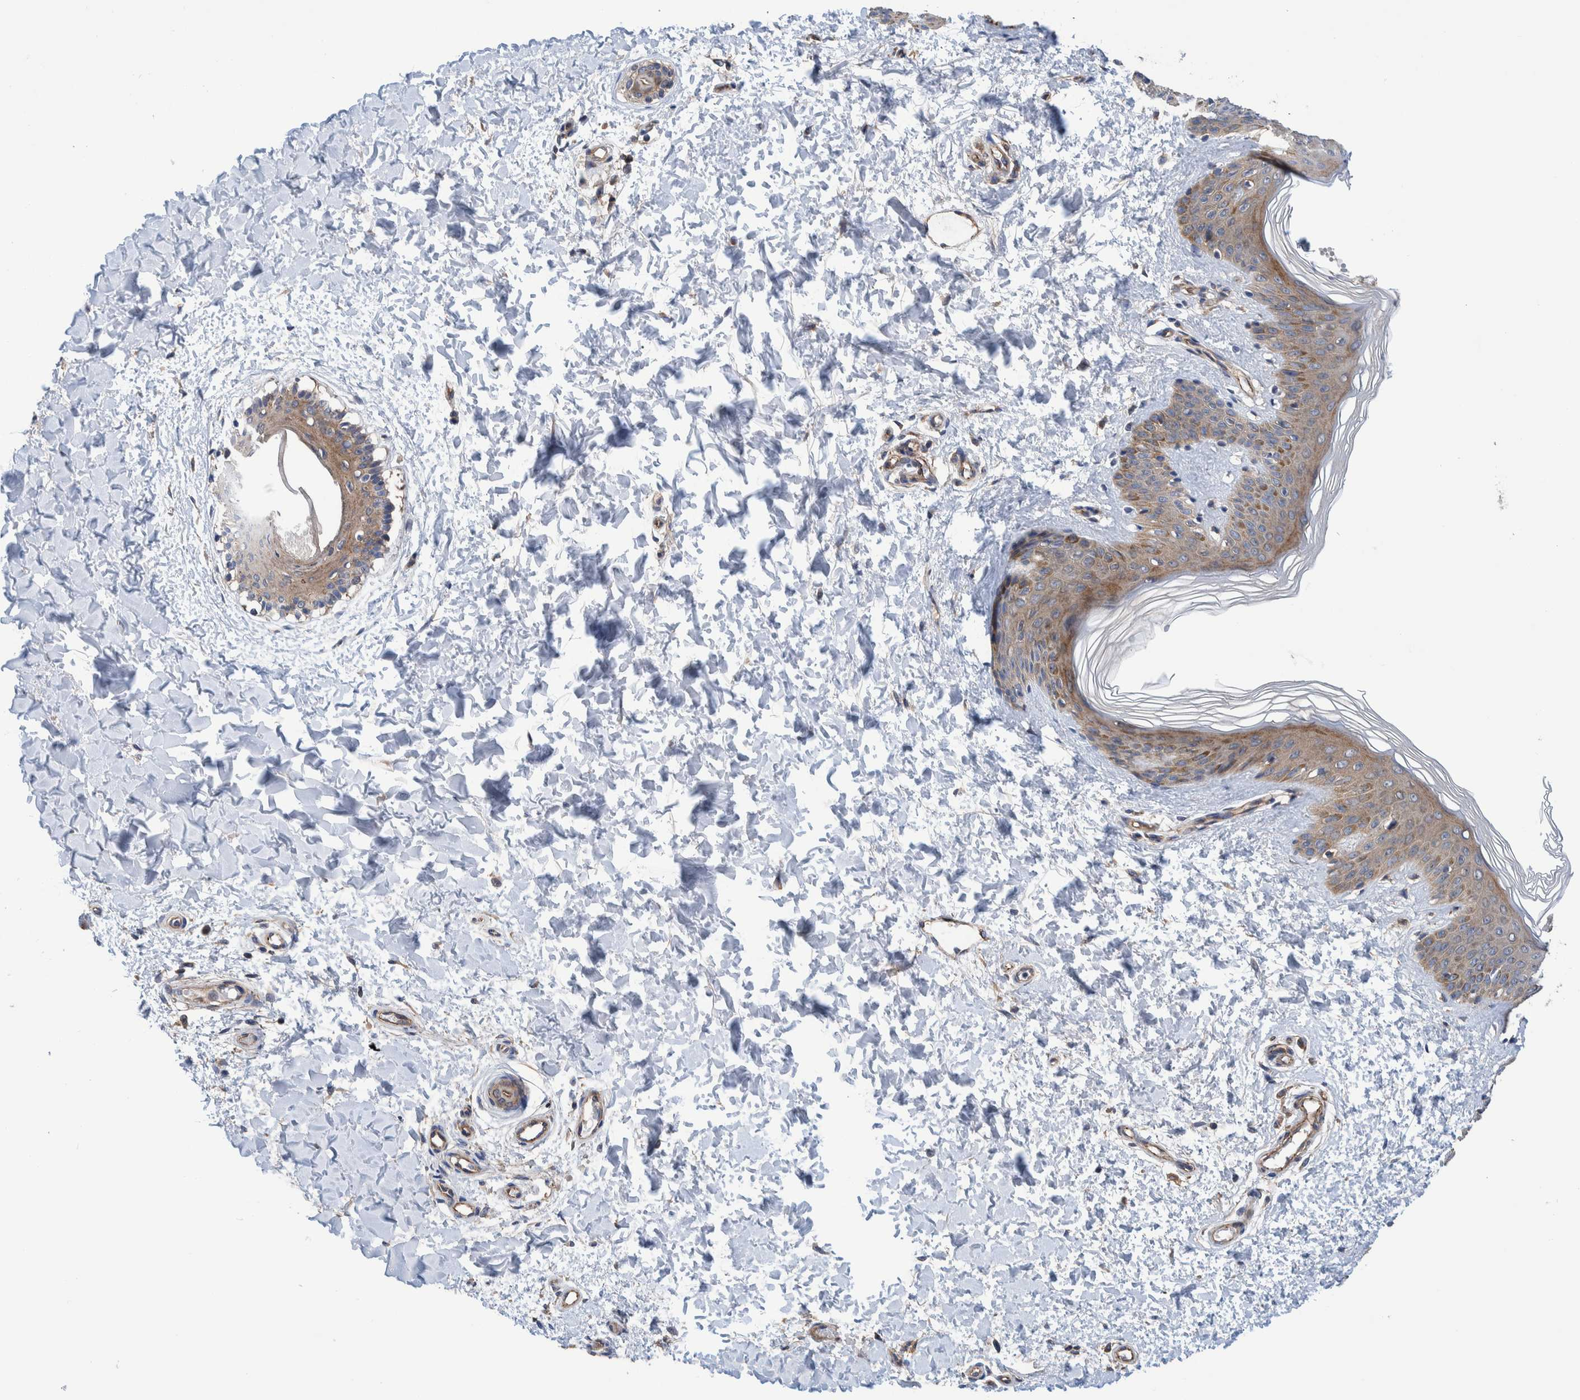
{"staining": {"intensity": "weak", "quantity": ">75%", "location": "cytoplasmic/membranous"}, "tissue": "skin", "cell_type": "Fibroblasts", "image_type": "normal", "snomed": [{"axis": "morphology", "description": "Normal tissue, NOS"}, {"axis": "morphology", "description": "Neoplasm, benign, NOS"}, {"axis": "topography", "description": "Skin"}, {"axis": "topography", "description": "Soft tissue"}], "caption": "Protein analysis of benign skin exhibits weak cytoplasmic/membranous expression in about >75% of fibroblasts.", "gene": "ENSG00000262660", "patient": {"sex": "male", "age": 26}}